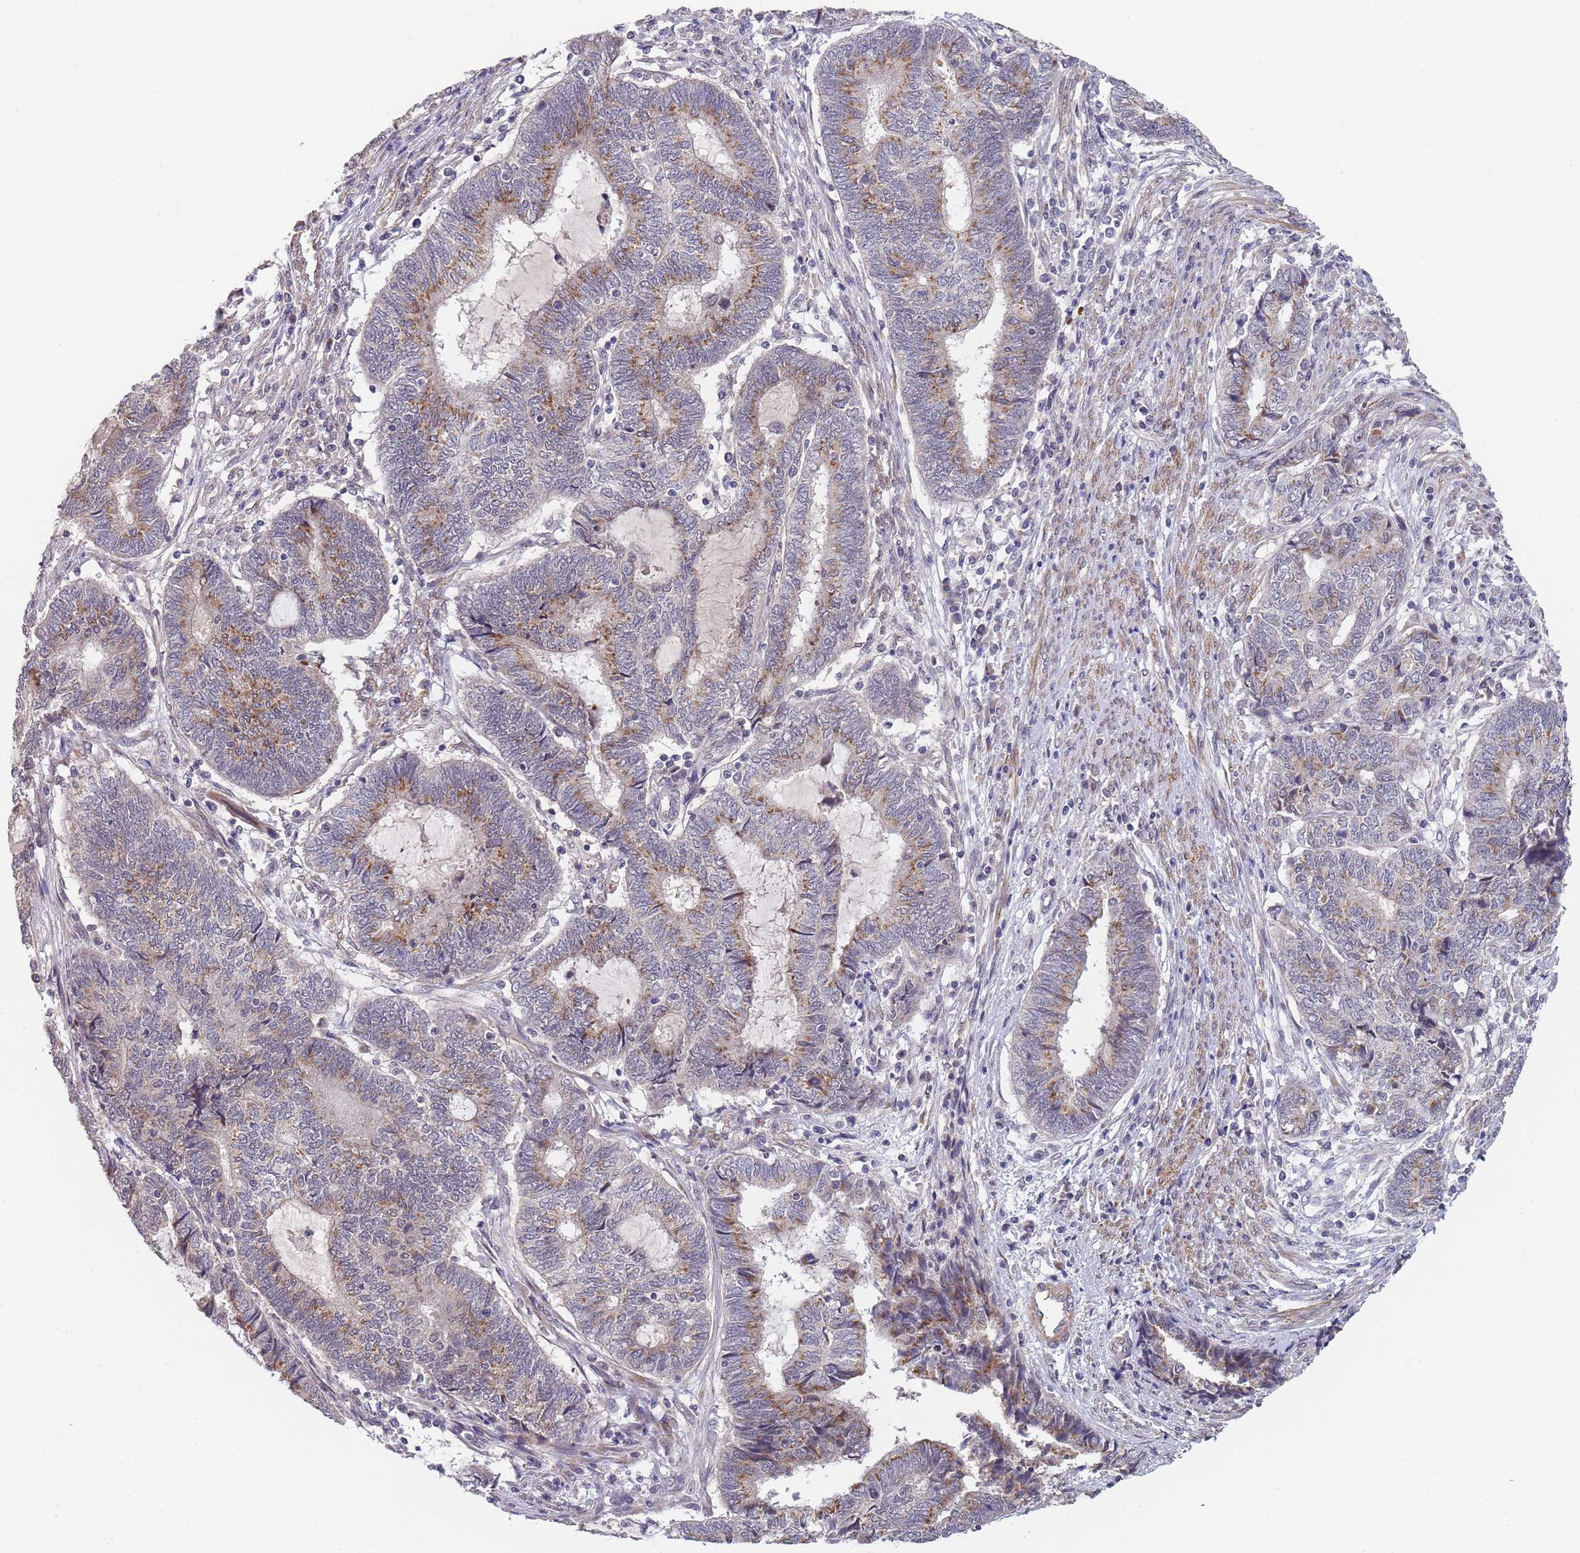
{"staining": {"intensity": "weak", "quantity": "25%-75%", "location": "cytoplasmic/membranous"}, "tissue": "endometrial cancer", "cell_type": "Tumor cells", "image_type": "cancer", "snomed": [{"axis": "morphology", "description": "Adenocarcinoma, NOS"}, {"axis": "topography", "description": "Uterus"}, {"axis": "topography", "description": "Endometrium"}], "caption": "Protein expression analysis of adenocarcinoma (endometrial) demonstrates weak cytoplasmic/membranous positivity in approximately 25%-75% of tumor cells.", "gene": "B4GALT4", "patient": {"sex": "female", "age": 70}}